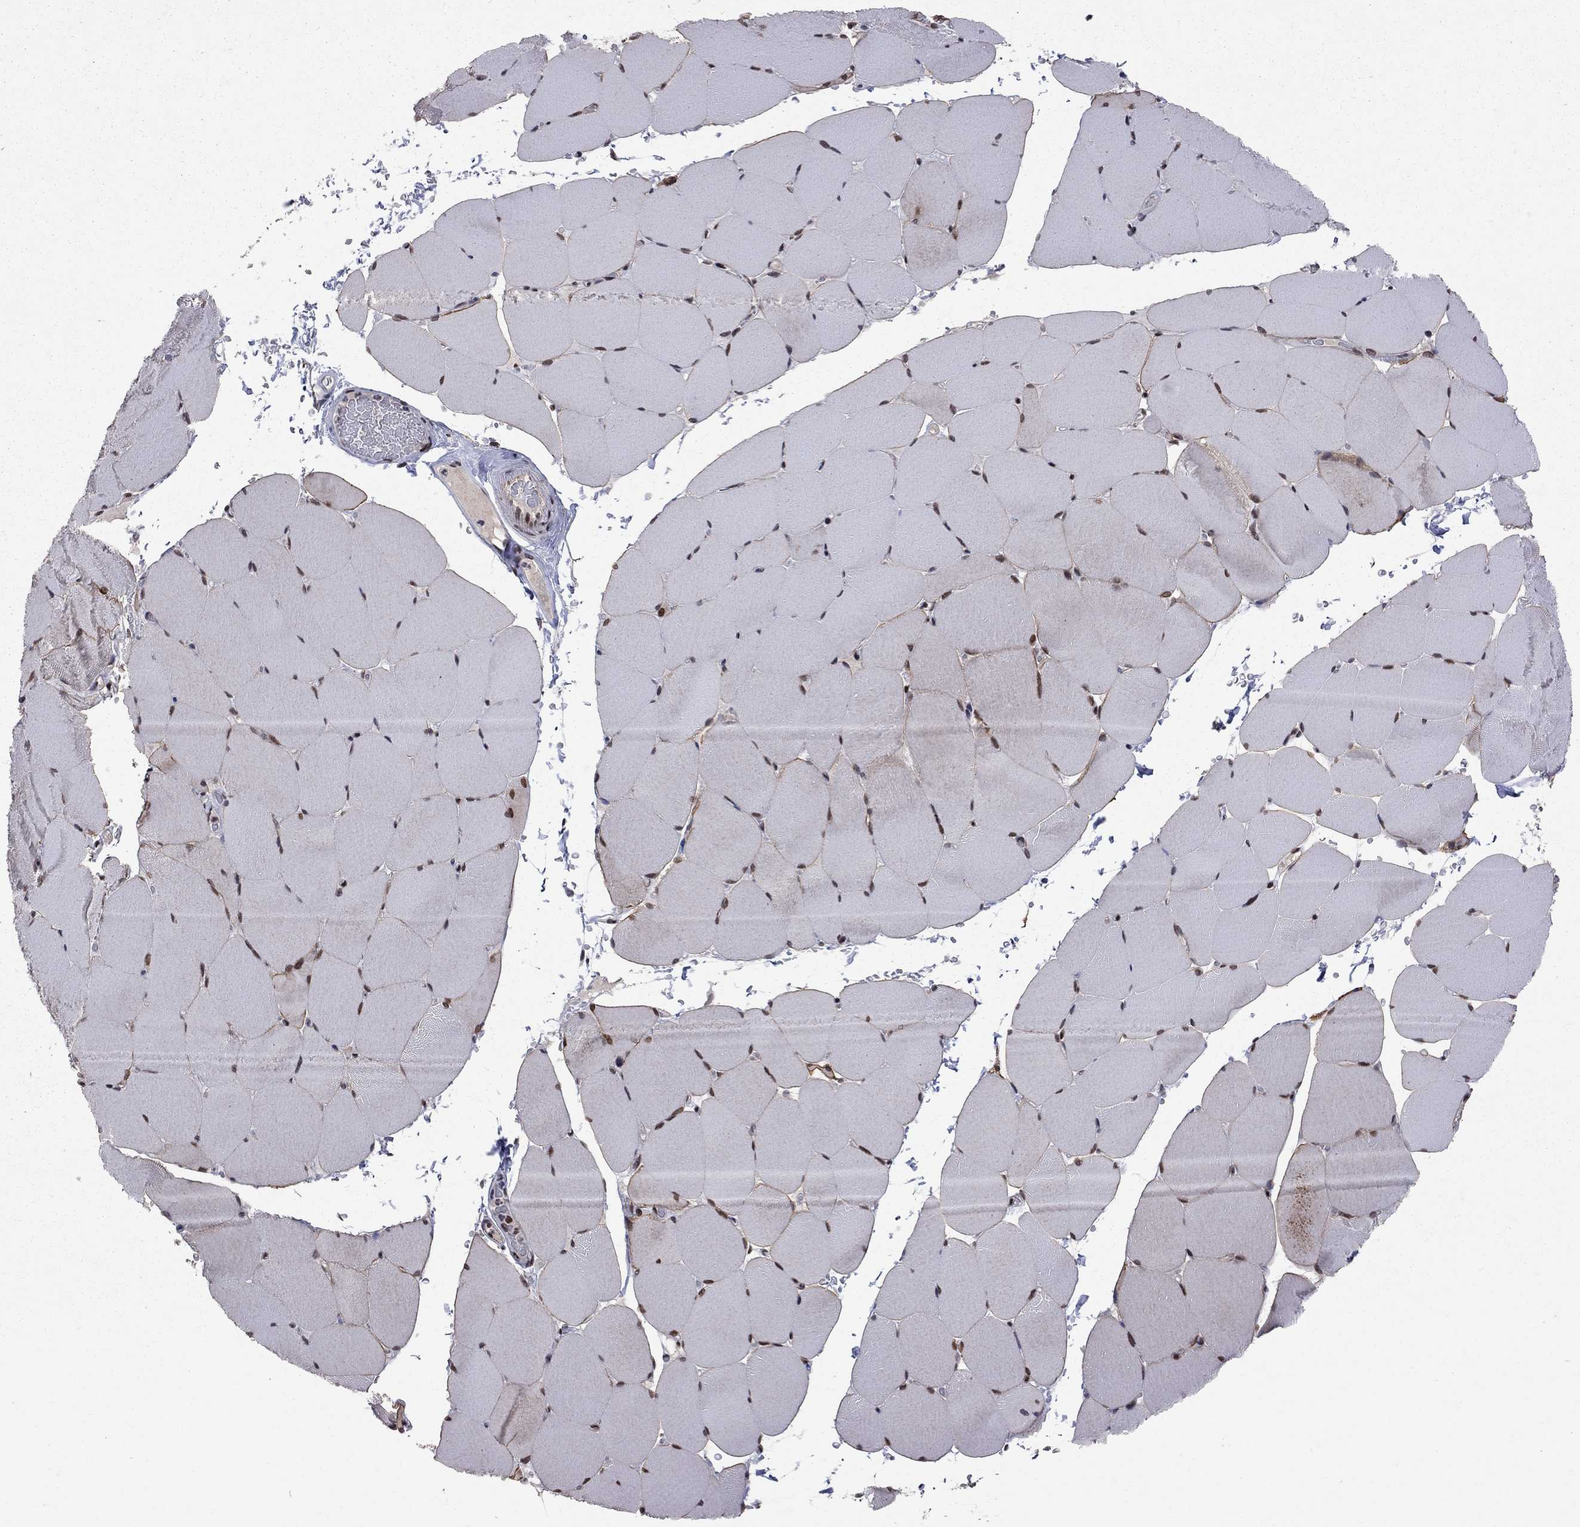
{"staining": {"intensity": "strong", "quantity": "25%-75%", "location": "nuclear"}, "tissue": "skeletal muscle", "cell_type": "Myocytes", "image_type": "normal", "snomed": [{"axis": "morphology", "description": "Normal tissue, NOS"}, {"axis": "topography", "description": "Skeletal muscle"}], "caption": "Immunohistochemistry (IHC) of unremarkable skeletal muscle reveals high levels of strong nuclear expression in about 25%-75% of myocytes.", "gene": "SAP30L", "patient": {"sex": "female", "age": 37}}